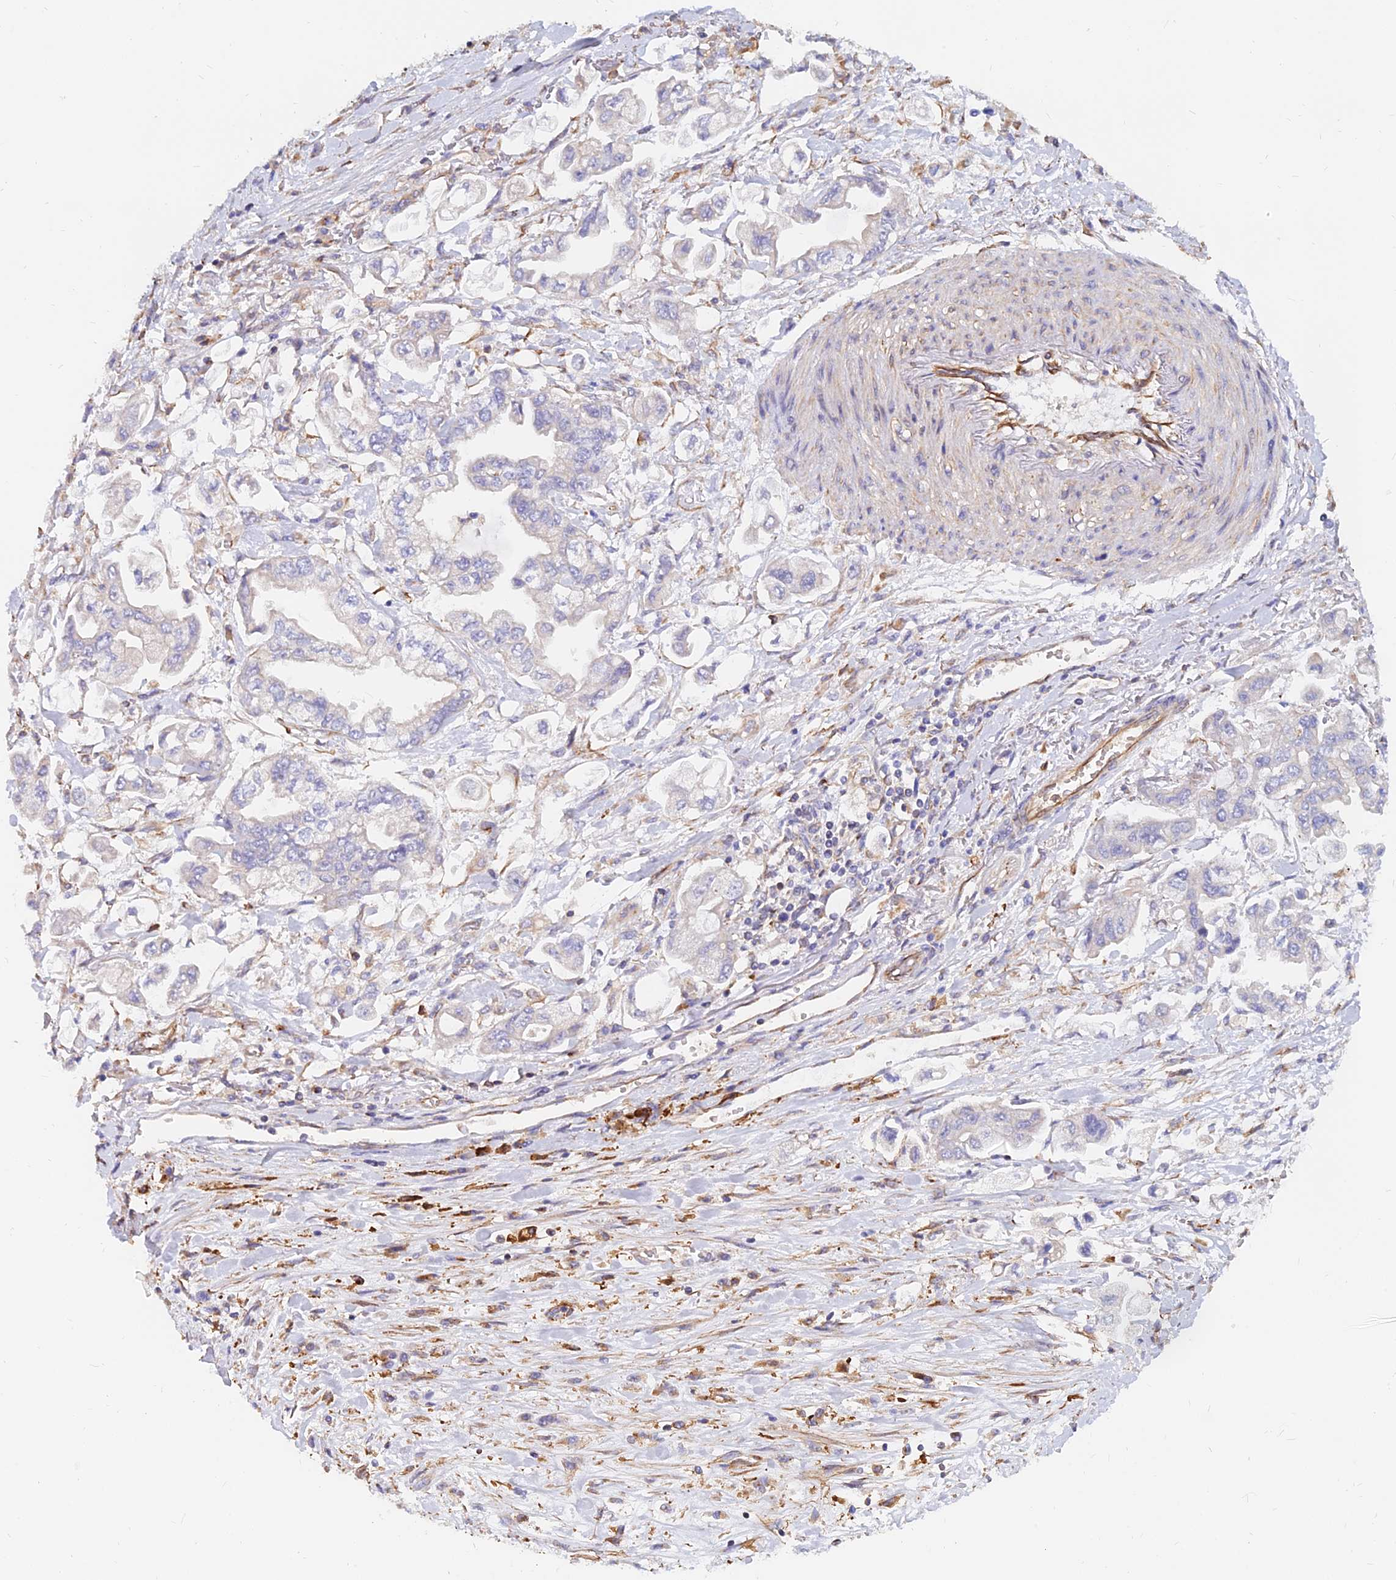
{"staining": {"intensity": "negative", "quantity": "none", "location": "none"}, "tissue": "stomach cancer", "cell_type": "Tumor cells", "image_type": "cancer", "snomed": [{"axis": "morphology", "description": "Adenocarcinoma, NOS"}, {"axis": "topography", "description": "Stomach"}], "caption": "IHC histopathology image of neoplastic tissue: human adenocarcinoma (stomach) stained with DAB (3,3'-diaminobenzidine) shows no significant protein positivity in tumor cells.", "gene": "CDK18", "patient": {"sex": "male", "age": 62}}